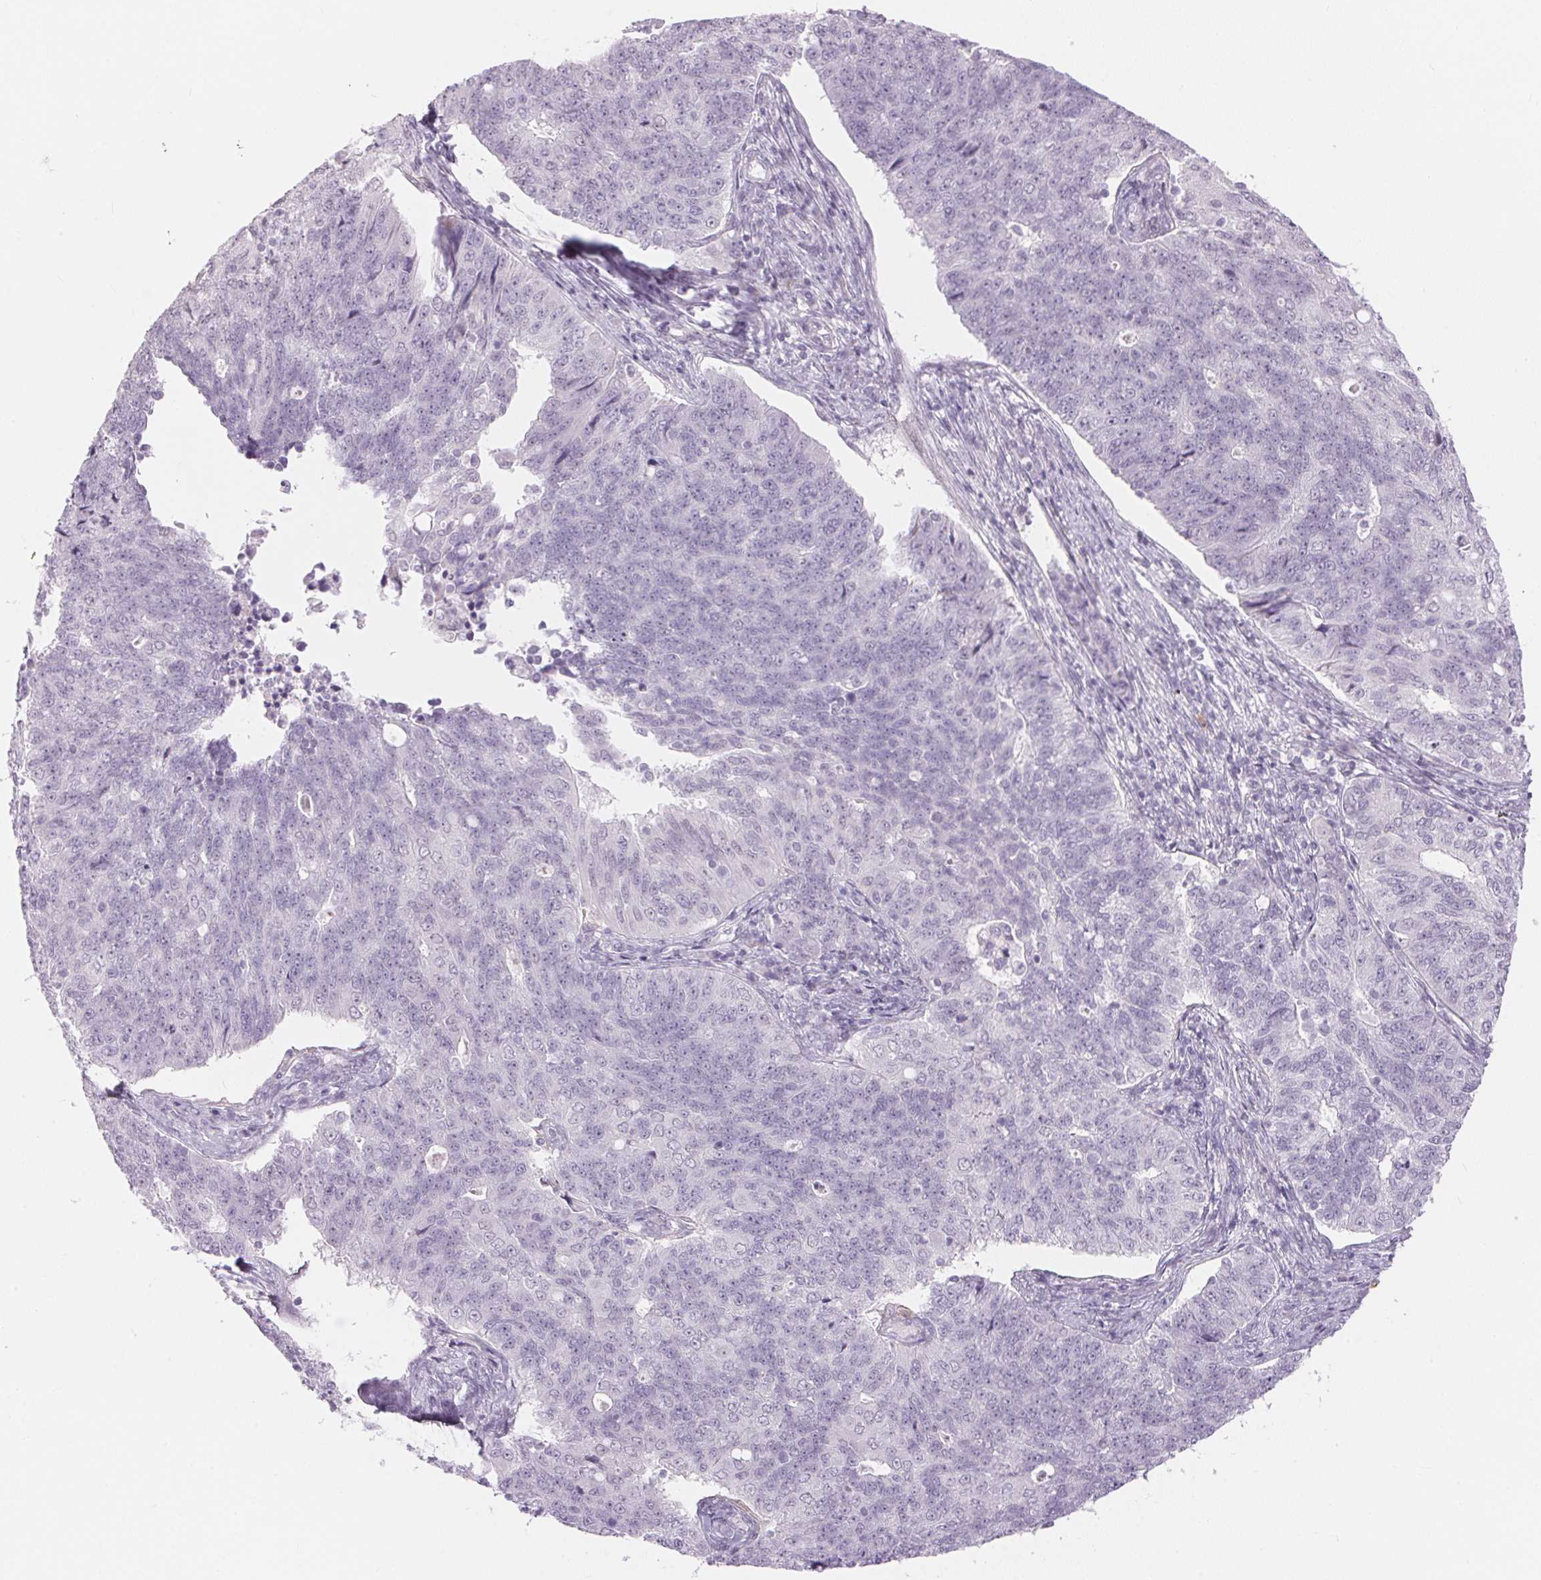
{"staining": {"intensity": "negative", "quantity": "none", "location": "none"}, "tissue": "endometrial cancer", "cell_type": "Tumor cells", "image_type": "cancer", "snomed": [{"axis": "morphology", "description": "Adenocarcinoma, NOS"}, {"axis": "topography", "description": "Endometrium"}], "caption": "Adenocarcinoma (endometrial) stained for a protein using immunohistochemistry (IHC) demonstrates no positivity tumor cells.", "gene": "CADPS", "patient": {"sex": "female", "age": 43}}